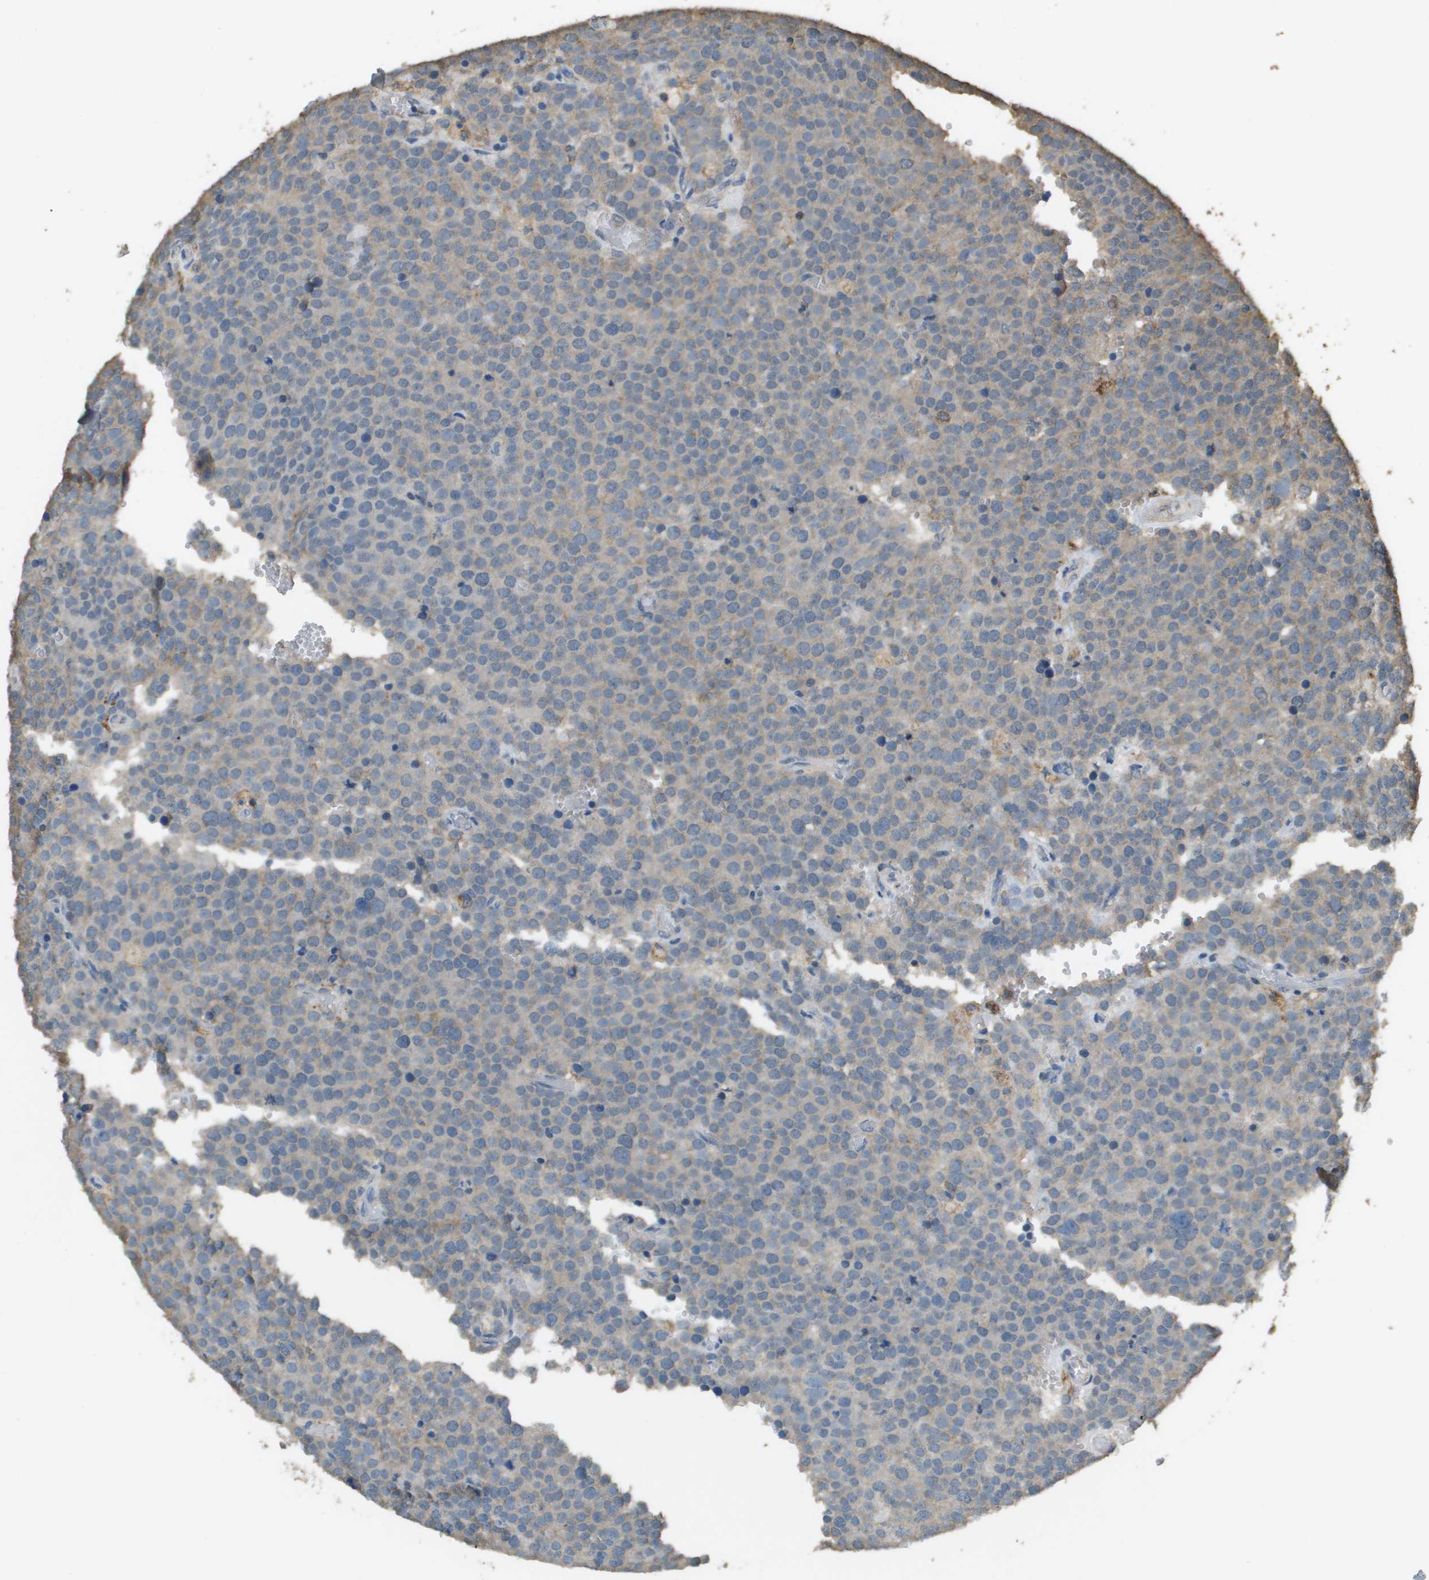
{"staining": {"intensity": "negative", "quantity": "none", "location": "none"}, "tissue": "testis cancer", "cell_type": "Tumor cells", "image_type": "cancer", "snomed": [{"axis": "morphology", "description": "Normal tissue, NOS"}, {"axis": "morphology", "description": "Seminoma, NOS"}, {"axis": "topography", "description": "Testis"}], "caption": "Immunohistochemistry (IHC) micrograph of testis cancer (seminoma) stained for a protein (brown), which displays no positivity in tumor cells. The staining was performed using DAB (3,3'-diaminobenzidine) to visualize the protein expression in brown, while the nuclei were stained in blue with hematoxylin (Magnification: 20x).", "gene": "MS4A7", "patient": {"sex": "male", "age": 71}}